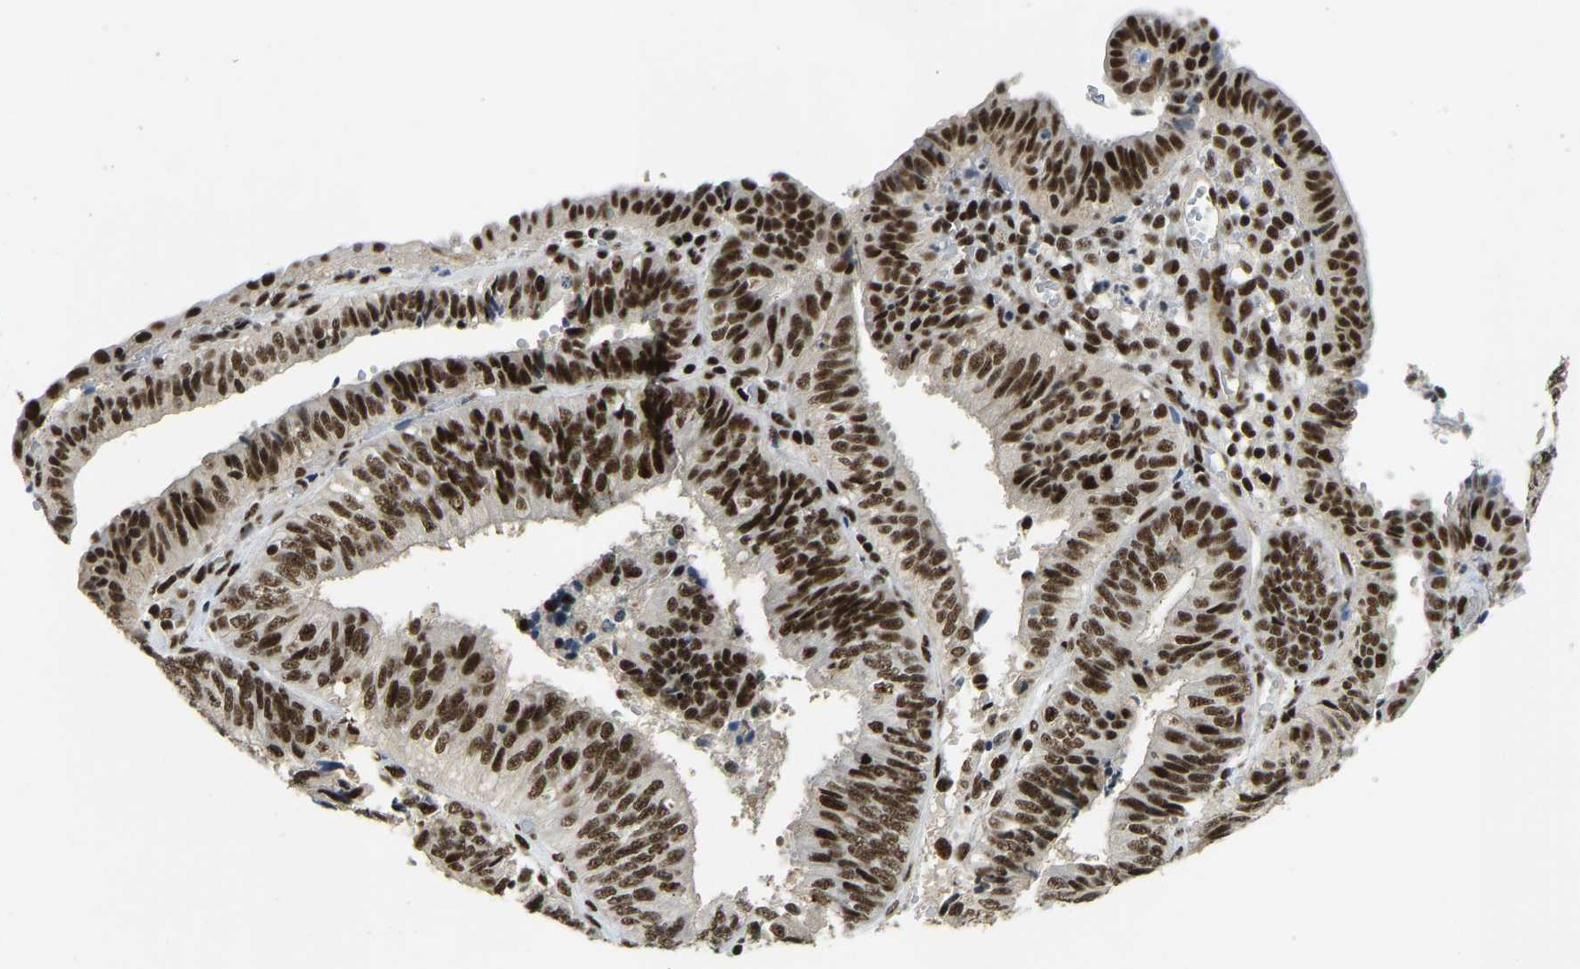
{"staining": {"intensity": "strong", "quantity": ">75%", "location": "nuclear"}, "tissue": "endometrial cancer", "cell_type": "Tumor cells", "image_type": "cancer", "snomed": [{"axis": "morphology", "description": "Adenocarcinoma, NOS"}, {"axis": "topography", "description": "Endometrium"}], "caption": "A high amount of strong nuclear positivity is present in approximately >75% of tumor cells in endometrial cancer (adenocarcinoma) tissue.", "gene": "FOXK1", "patient": {"sex": "female", "age": 58}}